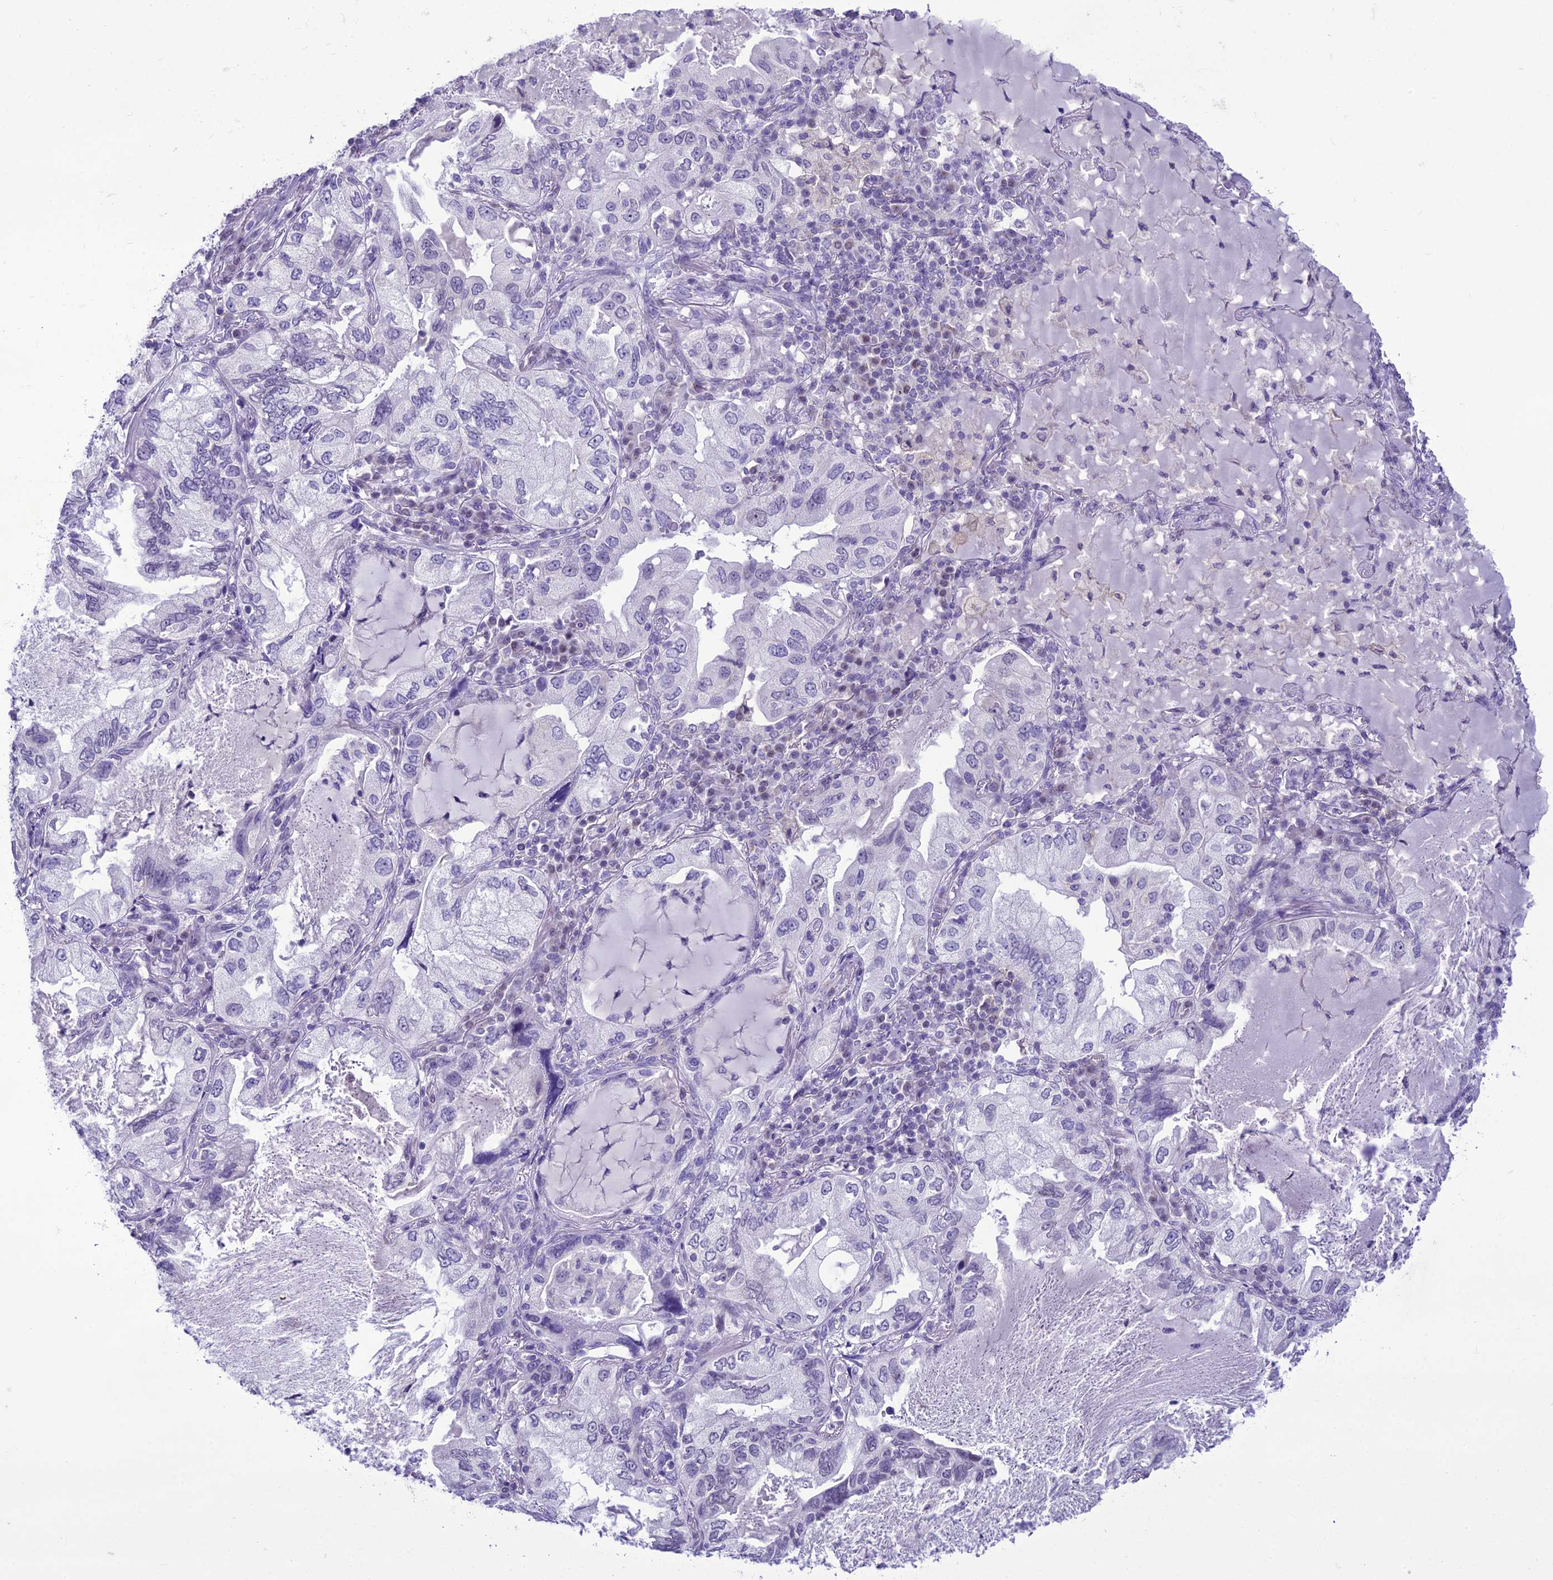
{"staining": {"intensity": "negative", "quantity": "none", "location": "none"}, "tissue": "lung cancer", "cell_type": "Tumor cells", "image_type": "cancer", "snomed": [{"axis": "morphology", "description": "Adenocarcinoma, NOS"}, {"axis": "topography", "description": "Lung"}], "caption": "Tumor cells show no significant expression in lung adenocarcinoma.", "gene": "B9D2", "patient": {"sex": "female", "age": 69}}